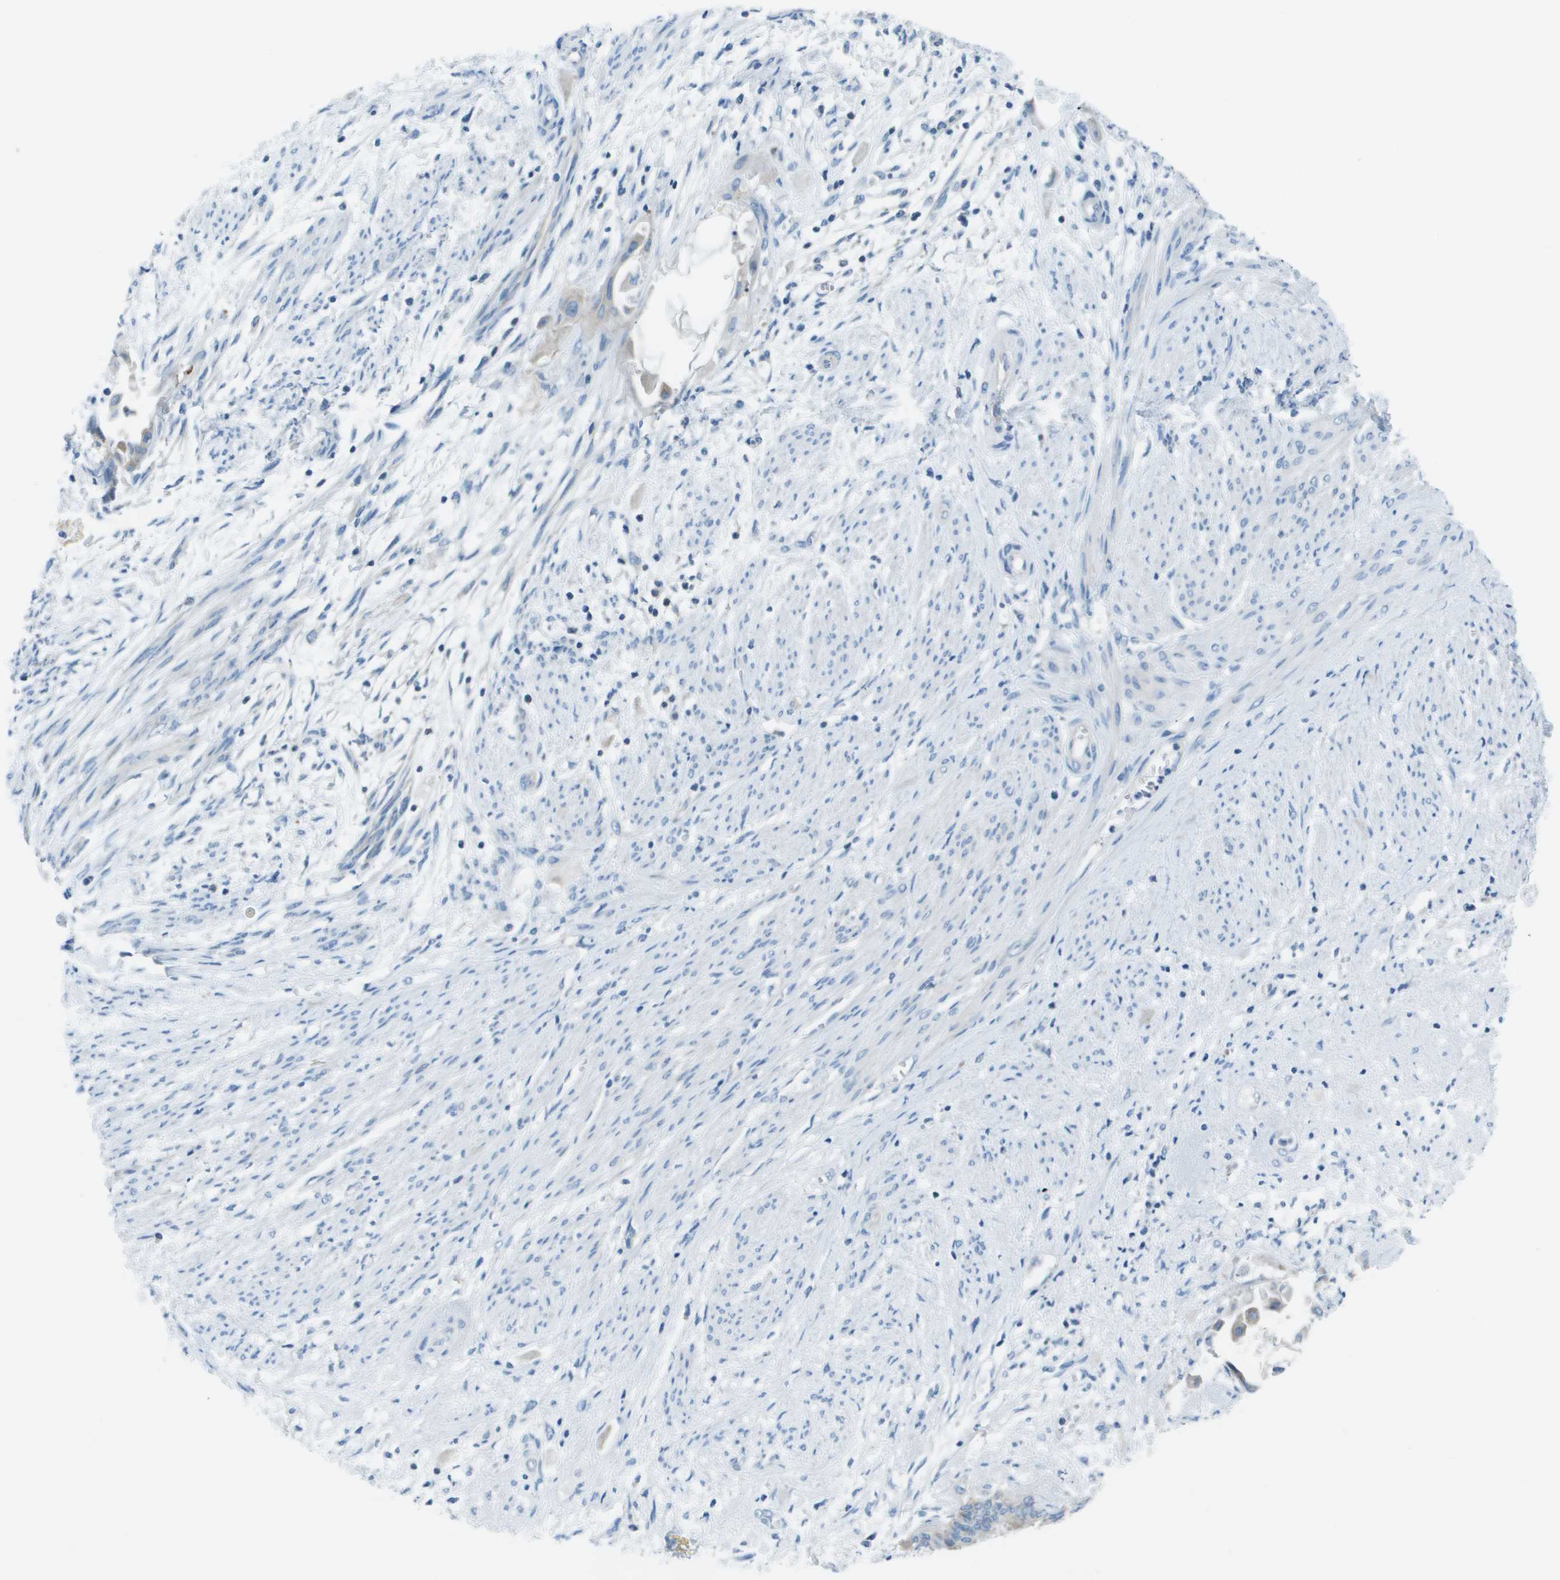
{"staining": {"intensity": "weak", "quantity": "<25%", "location": "cytoplasmic/membranous"}, "tissue": "cervical cancer", "cell_type": "Tumor cells", "image_type": "cancer", "snomed": [{"axis": "morphology", "description": "Normal tissue, NOS"}, {"axis": "morphology", "description": "Adenocarcinoma, NOS"}, {"axis": "topography", "description": "Cervix"}, {"axis": "topography", "description": "Endometrium"}], "caption": "A photomicrograph of cervical cancer (adenocarcinoma) stained for a protein displays no brown staining in tumor cells.", "gene": "STIP1", "patient": {"sex": "female", "age": 86}}